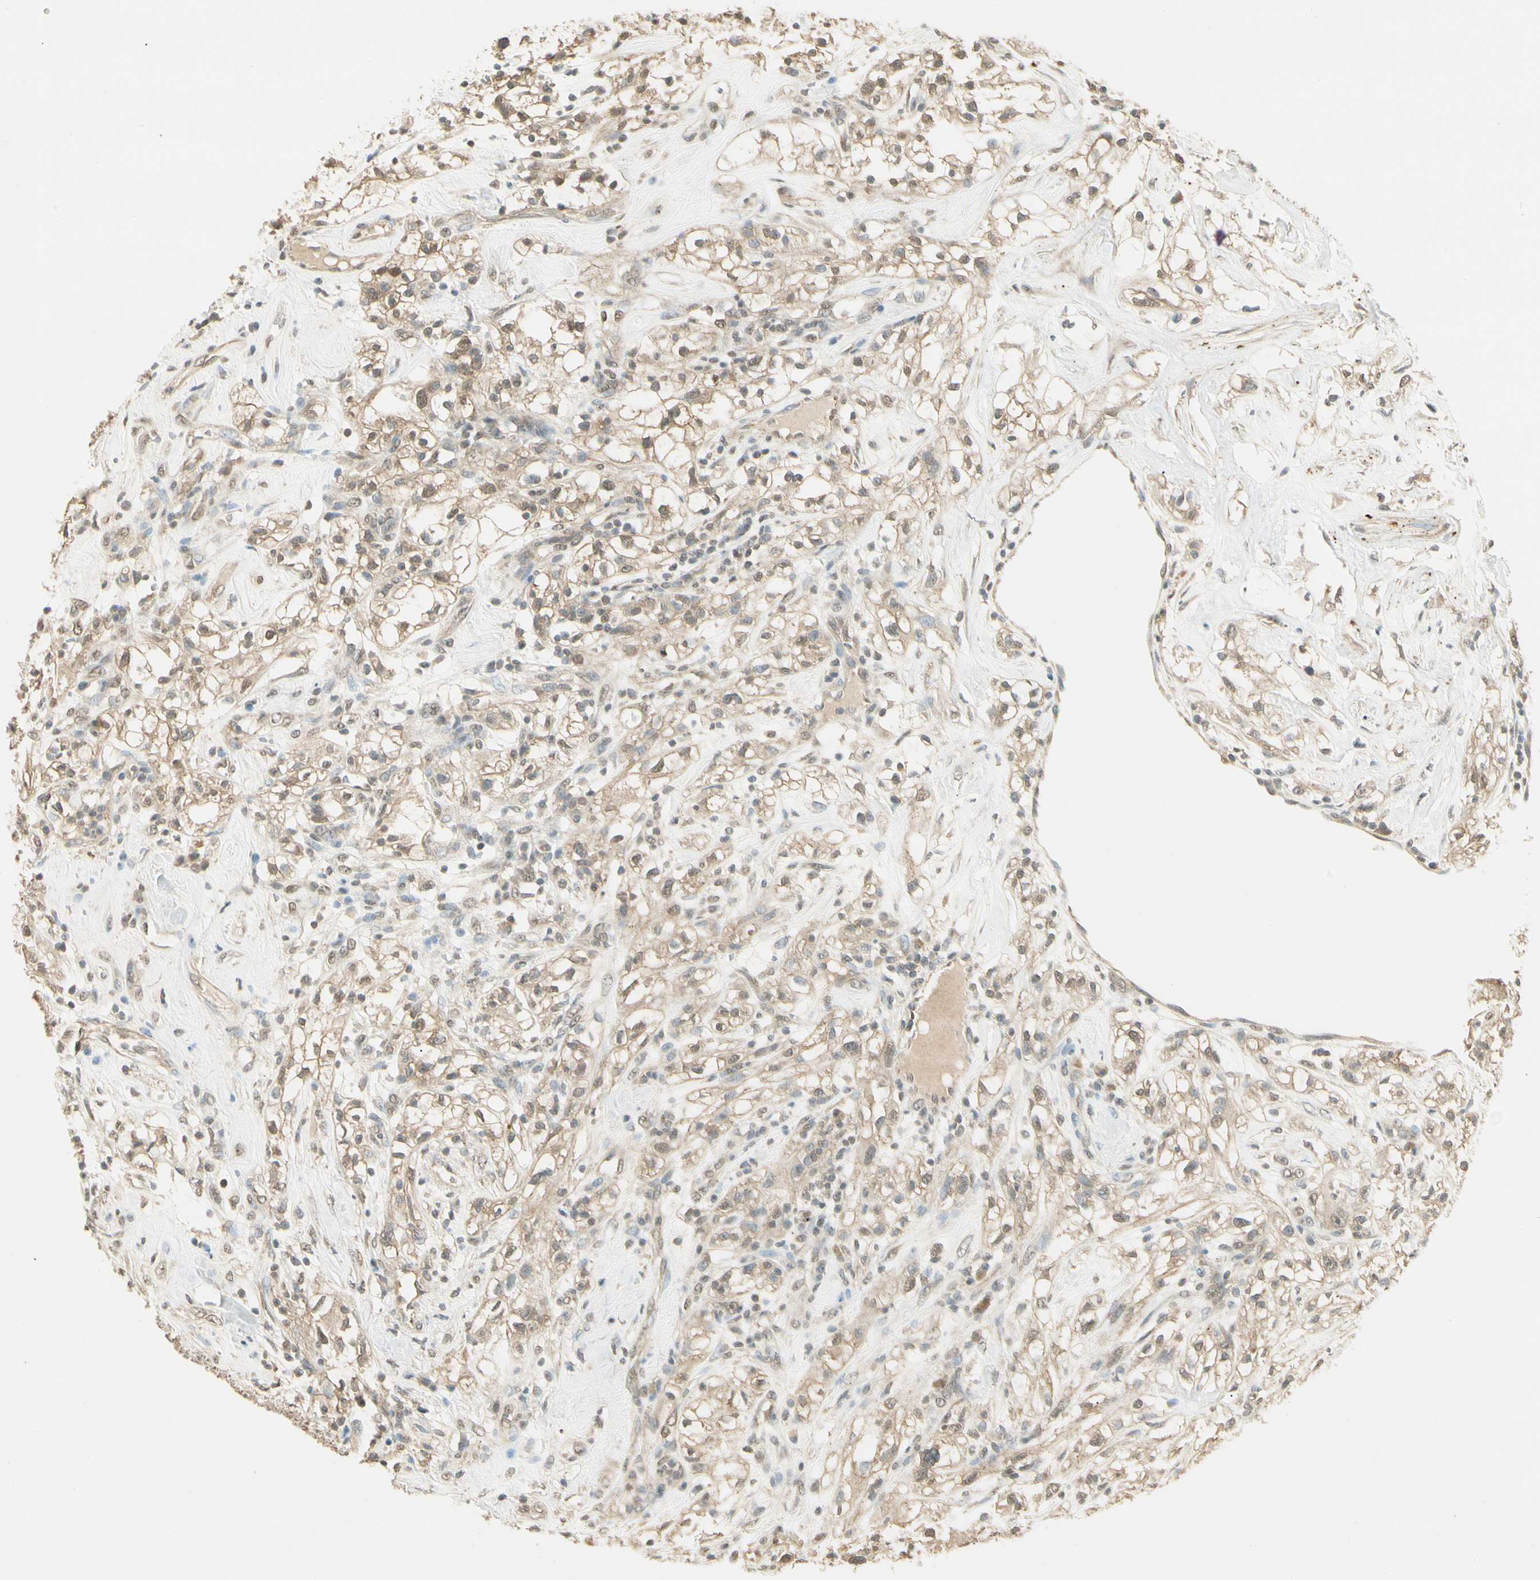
{"staining": {"intensity": "weak", "quantity": ">75%", "location": "cytoplasmic/membranous"}, "tissue": "renal cancer", "cell_type": "Tumor cells", "image_type": "cancer", "snomed": [{"axis": "morphology", "description": "Adenocarcinoma, NOS"}, {"axis": "topography", "description": "Kidney"}], "caption": "Immunohistochemical staining of human adenocarcinoma (renal) demonstrates low levels of weak cytoplasmic/membranous protein staining in approximately >75% of tumor cells.", "gene": "SGCA", "patient": {"sex": "female", "age": 60}}